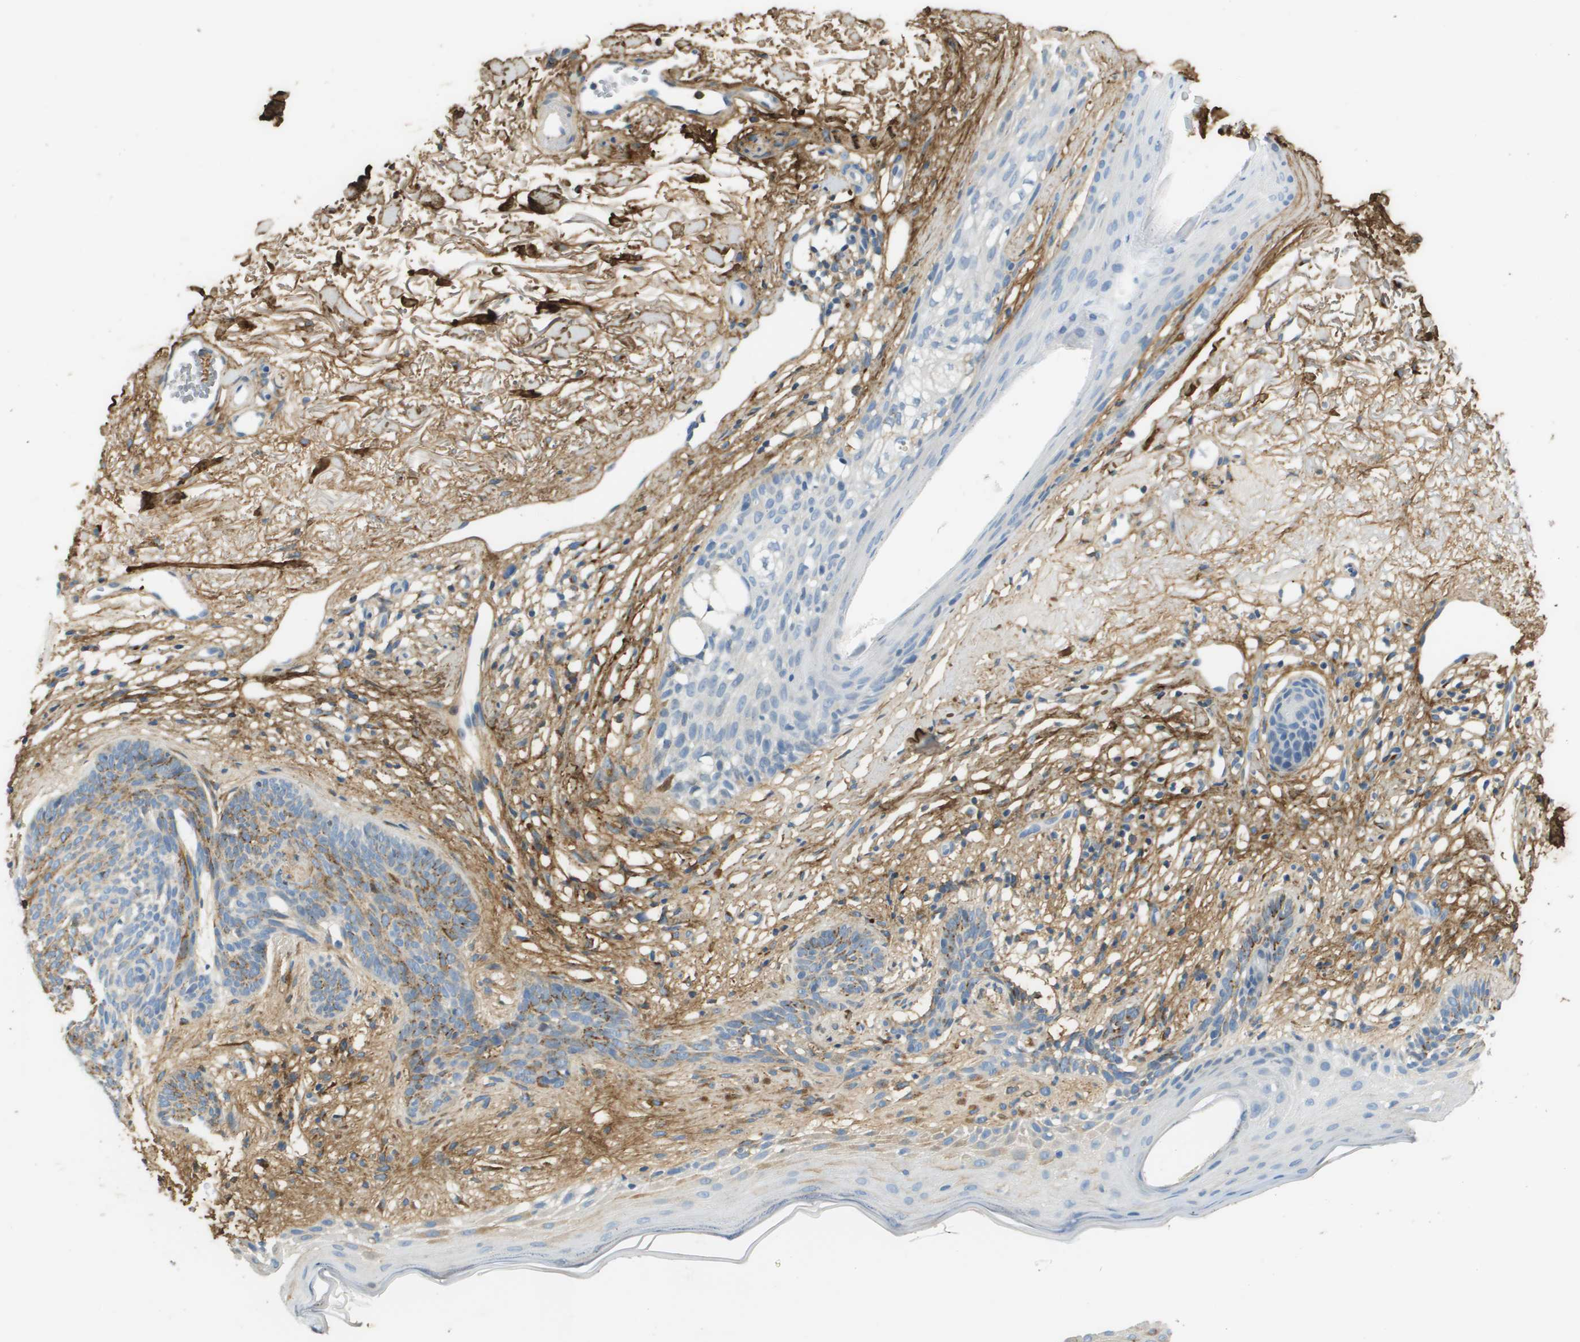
{"staining": {"intensity": "weak", "quantity": "<25%", "location": "cytoplasmic/membranous"}, "tissue": "skin cancer", "cell_type": "Tumor cells", "image_type": "cancer", "snomed": [{"axis": "morphology", "description": "Normal tissue, NOS"}, {"axis": "morphology", "description": "Basal cell carcinoma"}, {"axis": "topography", "description": "Skin"}], "caption": "An immunohistochemistry (IHC) micrograph of skin cancer is shown. There is no staining in tumor cells of skin cancer.", "gene": "DCN", "patient": {"sex": "female", "age": 70}}